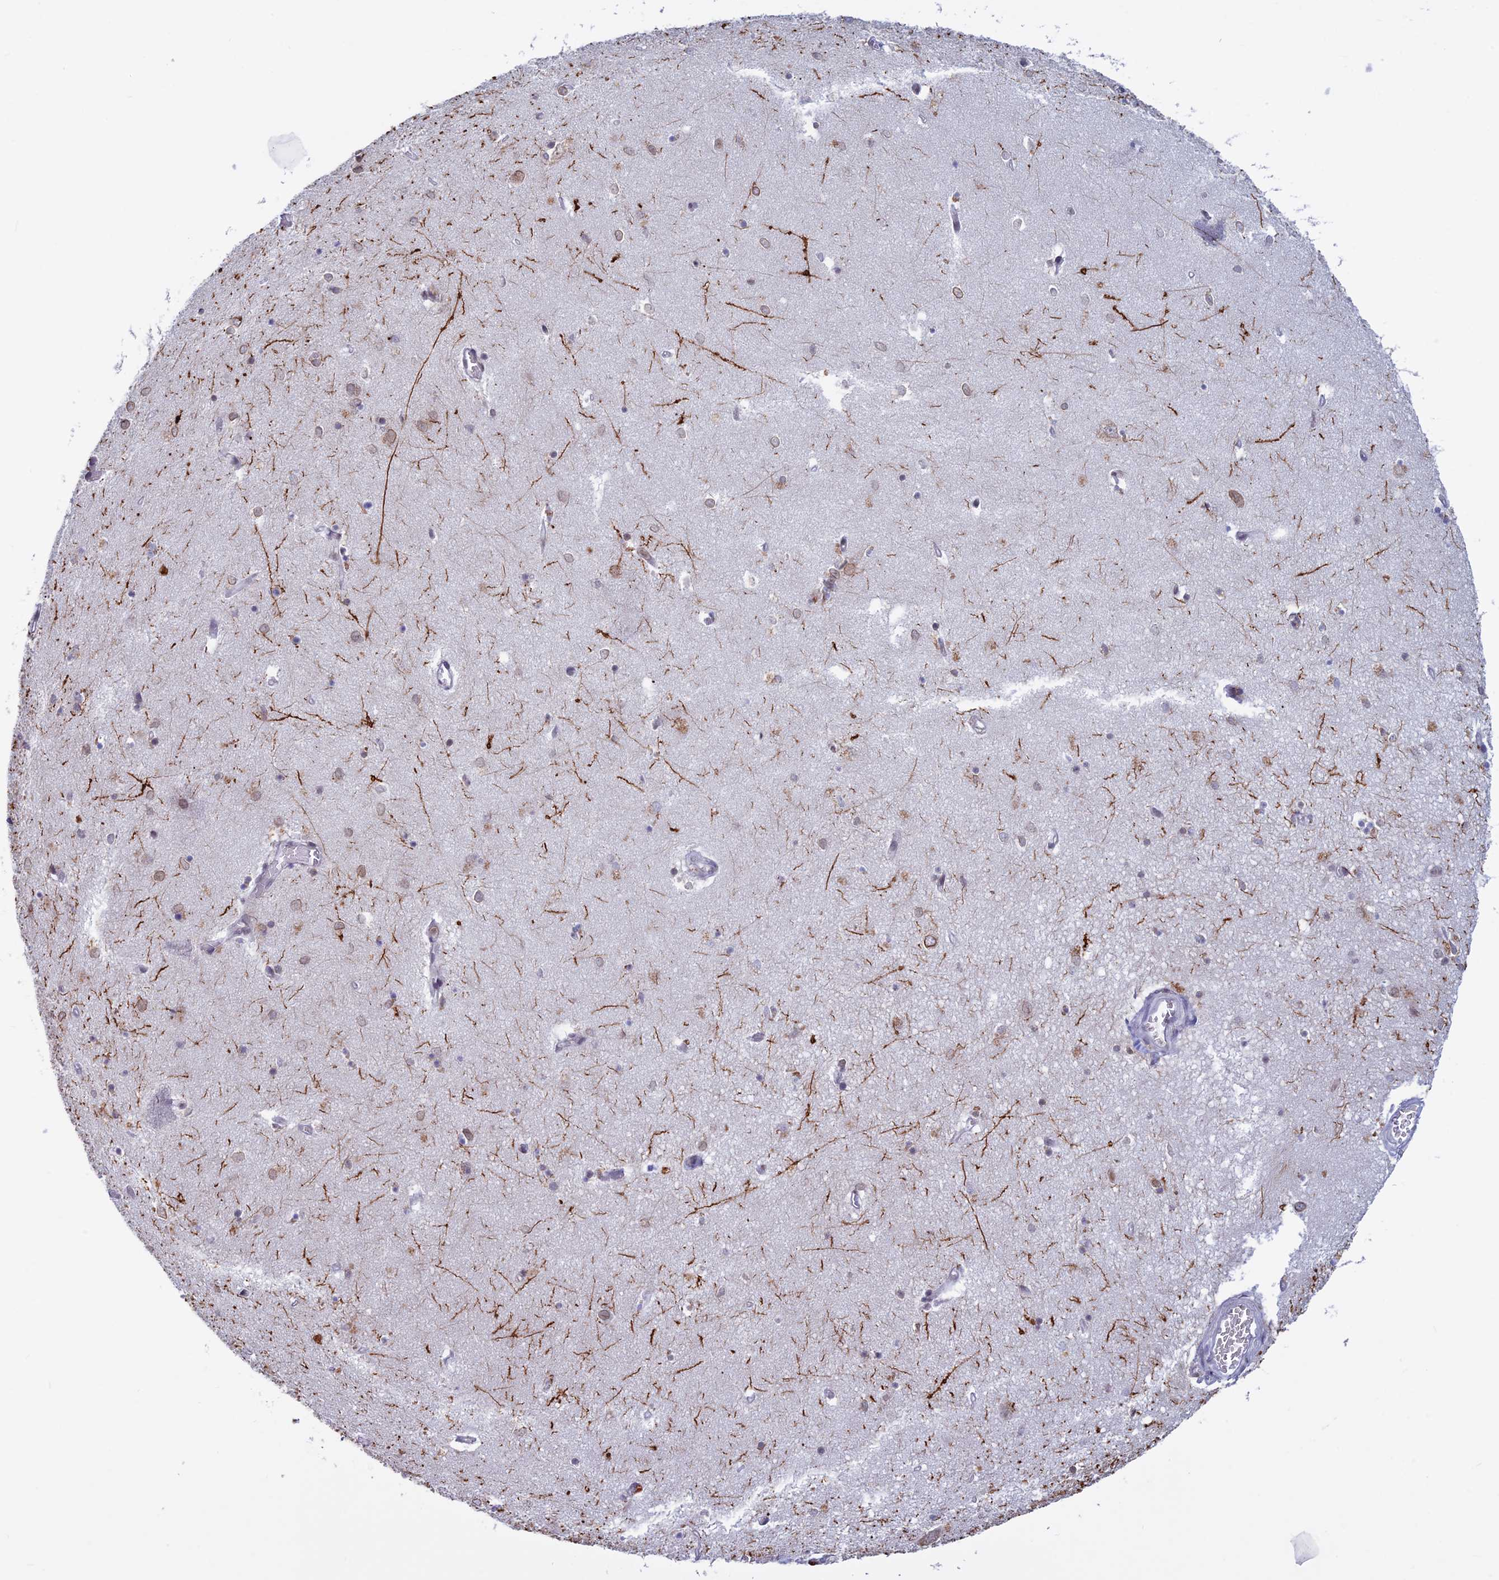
{"staining": {"intensity": "weak", "quantity": "25%-75%", "location": "nuclear"}, "tissue": "hippocampus", "cell_type": "Glial cells", "image_type": "normal", "snomed": [{"axis": "morphology", "description": "Normal tissue, NOS"}, {"axis": "topography", "description": "Hippocampus"}], "caption": "IHC photomicrograph of normal hippocampus: human hippocampus stained using immunohistochemistry exhibits low levels of weak protein expression localized specifically in the nuclear of glial cells, appearing as a nuclear brown color.", "gene": "WDR46", "patient": {"sex": "female", "age": 64}}